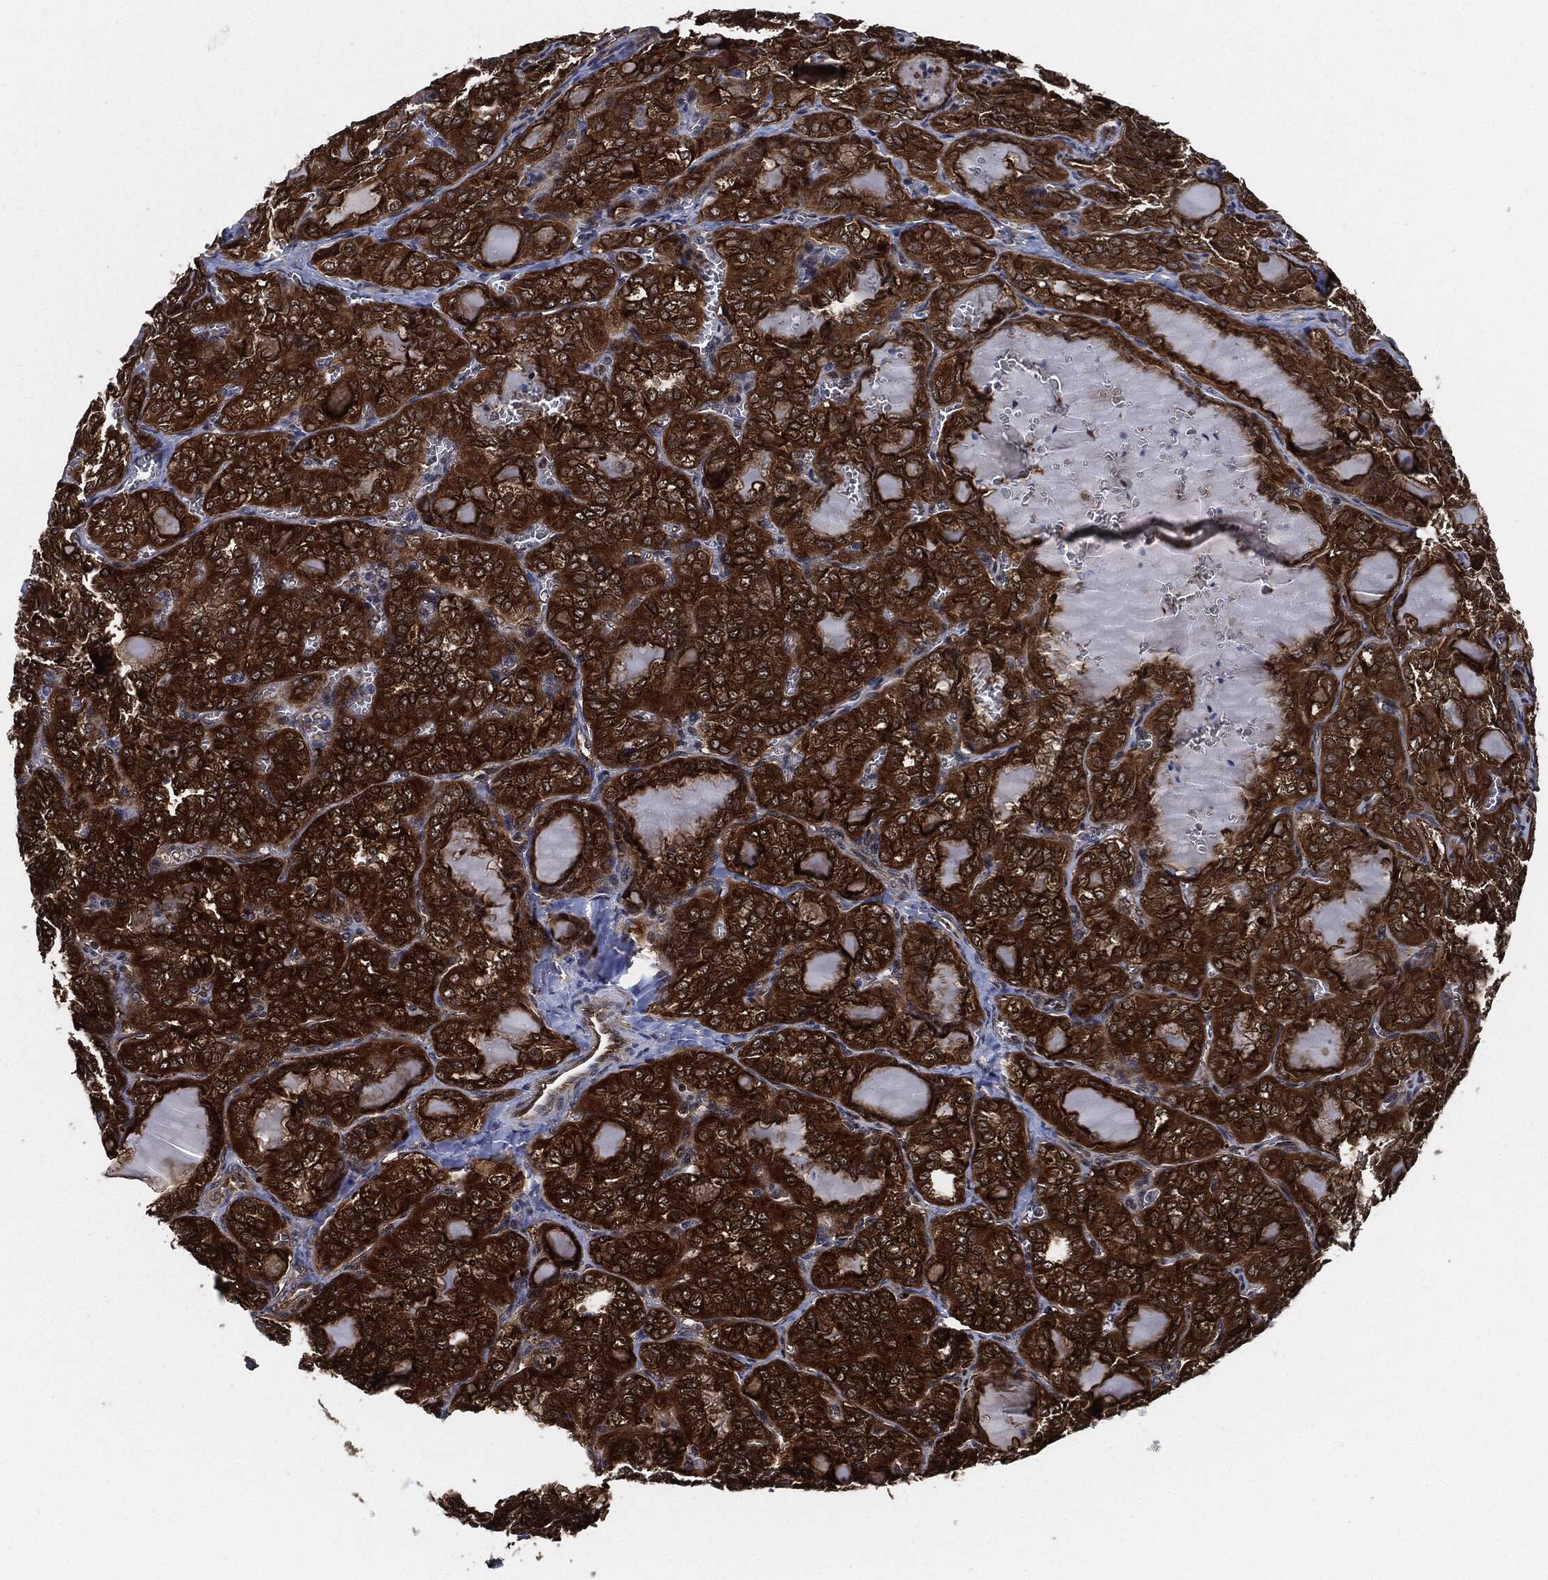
{"staining": {"intensity": "strong", "quantity": ">75%", "location": "cytoplasmic/membranous"}, "tissue": "thyroid cancer", "cell_type": "Tumor cells", "image_type": "cancer", "snomed": [{"axis": "morphology", "description": "Papillary adenocarcinoma, NOS"}, {"axis": "topography", "description": "Thyroid gland"}], "caption": "A high-resolution image shows IHC staining of papillary adenocarcinoma (thyroid), which reveals strong cytoplasmic/membranous expression in about >75% of tumor cells.", "gene": "PRDX2", "patient": {"sex": "female", "age": 41}}